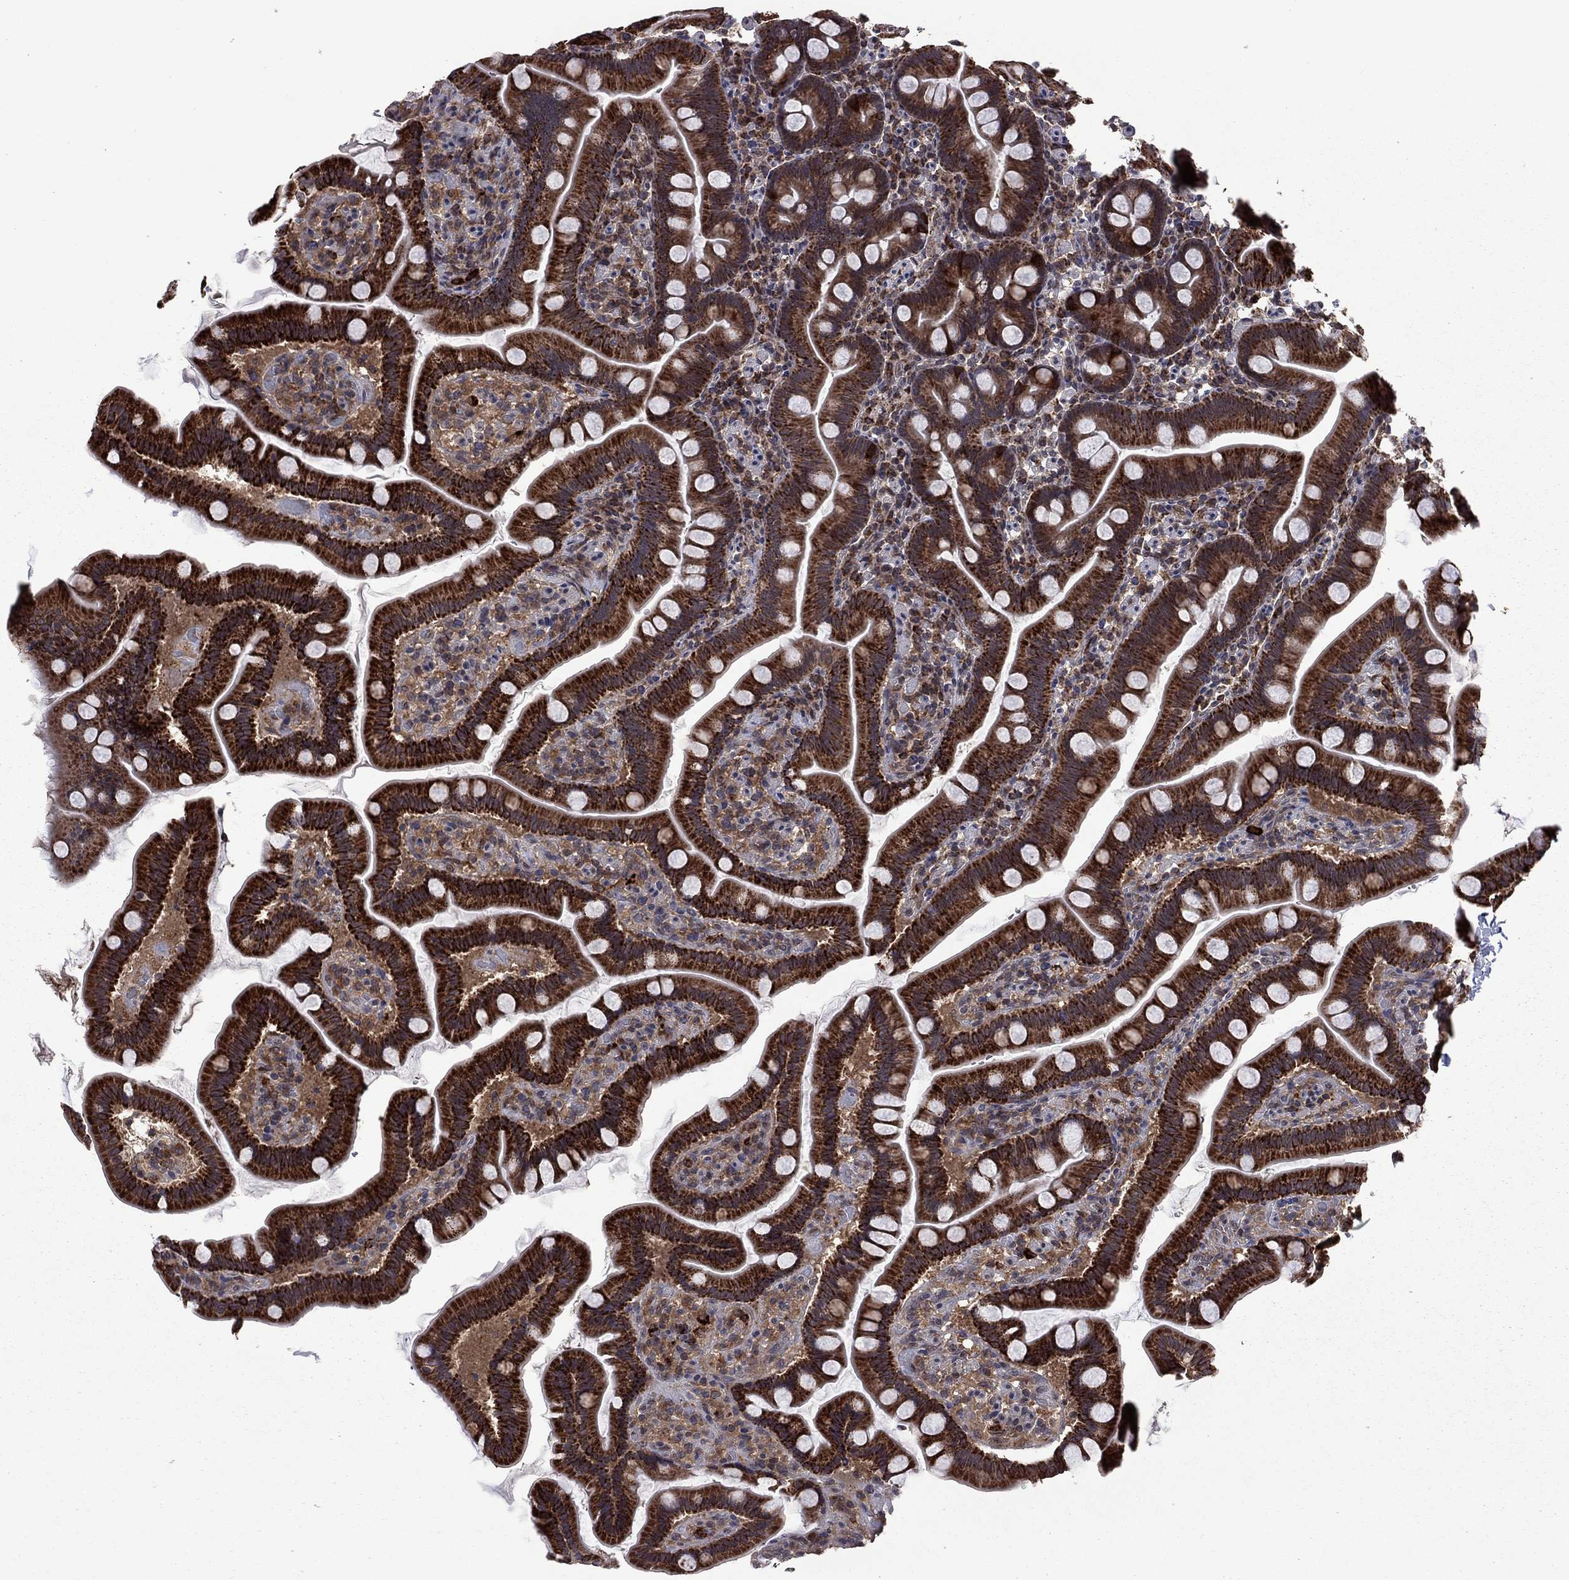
{"staining": {"intensity": "strong", "quantity": ">75%", "location": "cytoplasmic/membranous"}, "tissue": "duodenum", "cell_type": "Glandular cells", "image_type": "normal", "snomed": [{"axis": "morphology", "description": "Normal tissue, NOS"}, {"axis": "topography", "description": "Duodenum"}], "caption": "Approximately >75% of glandular cells in unremarkable human duodenum exhibit strong cytoplasmic/membranous protein expression as visualized by brown immunohistochemical staining.", "gene": "GPAA1", "patient": {"sex": "male", "age": 59}}